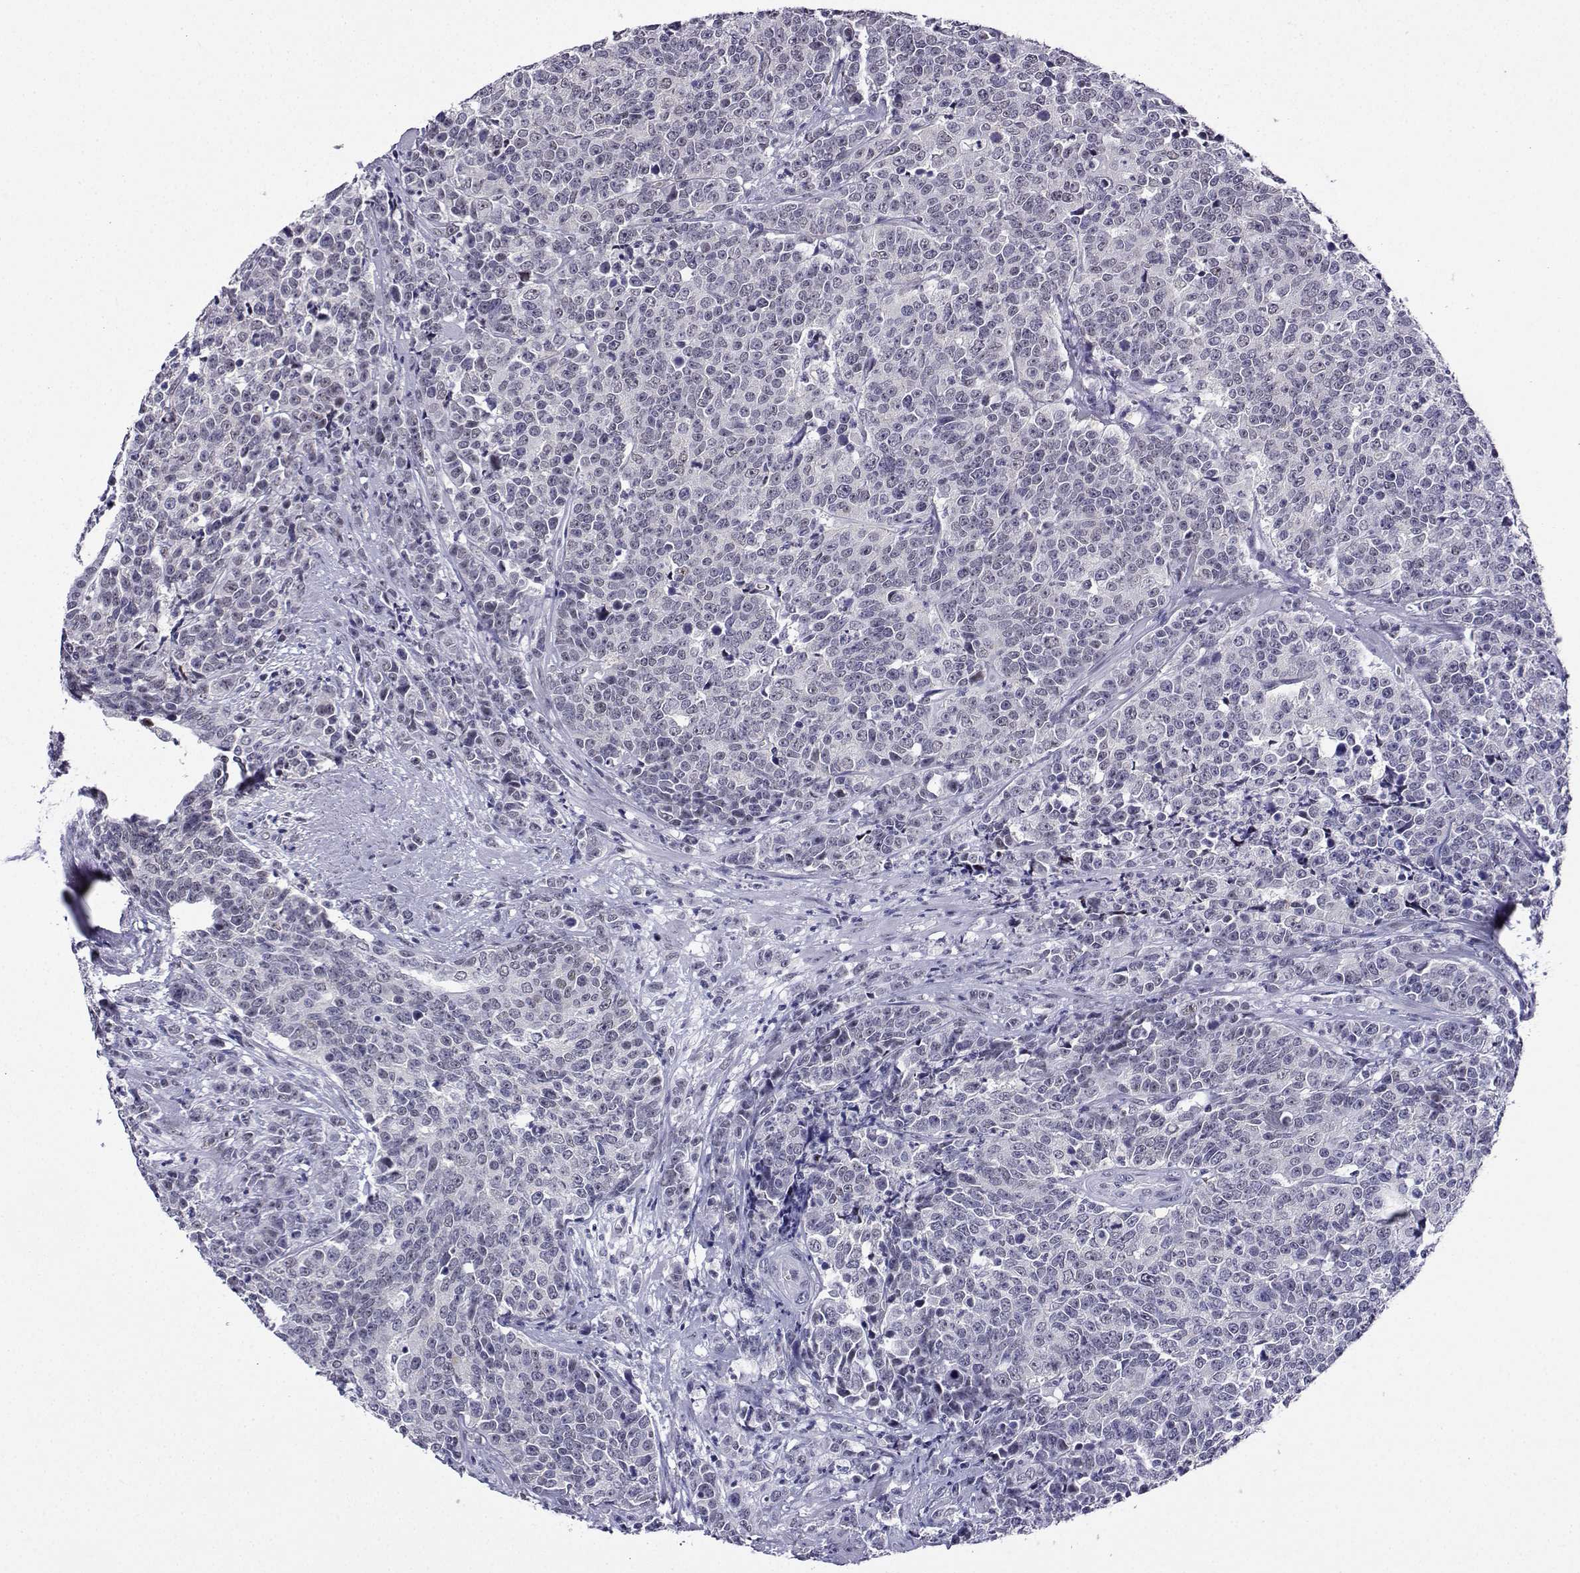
{"staining": {"intensity": "negative", "quantity": "none", "location": "none"}, "tissue": "prostate cancer", "cell_type": "Tumor cells", "image_type": "cancer", "snomed": [{"axis": "morphology", "description": "Adenocarcinoma, NOS"}, {"axis": "topography", "description": "Prostate"}], "caption": "This is an immunohistochemistry histopathology image of human prostate cancer (adenocarcinoma). There is no expression in tumor cells.", "gene": "LRFN2", "patient": {"sex": "male", "age": 67}}